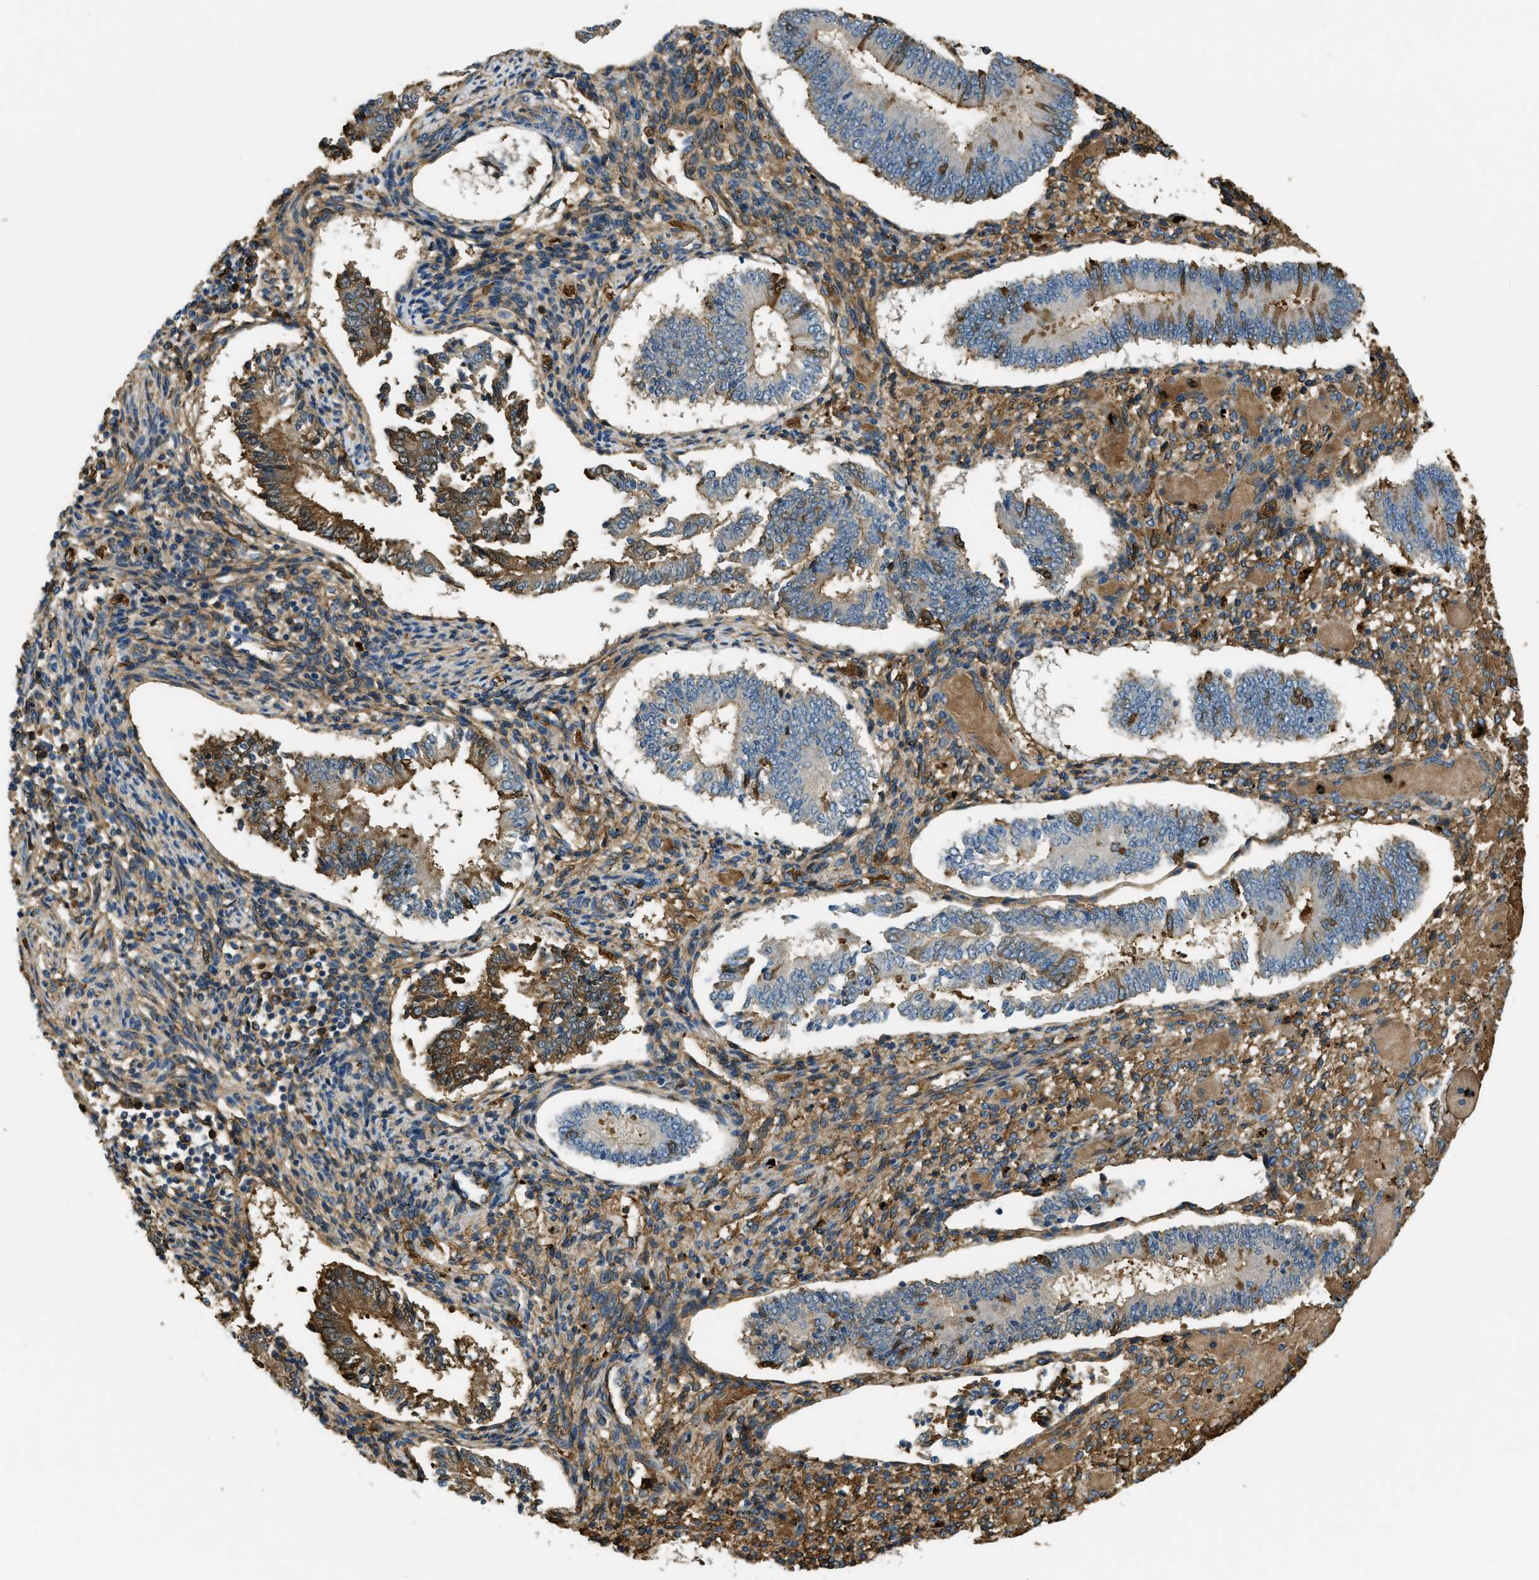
{"staining": {"intensity": "moderate", "quantity": ">75%", "location": "cytoplasmic/membranous"}, "tissue": "endometrium", "cell_type": "Cells in endometrial stroma", "image_type": "normal", "snomed": [{"axis": "morphology", "description": "Normal tissue, NOS"}, {"axis": "topography", "description": "Endometrium"}], "caption": "Endometrium was stained to show a protein in brown. There is medium levels of moderate cytoplasmic/membranous expression in about >75% of cells in endometrial stroma. (Brightfield microscopy of DAB IHC at high magnification).", "gene": "PRTN3", "patient": {"sex": "female", "age": 42}}